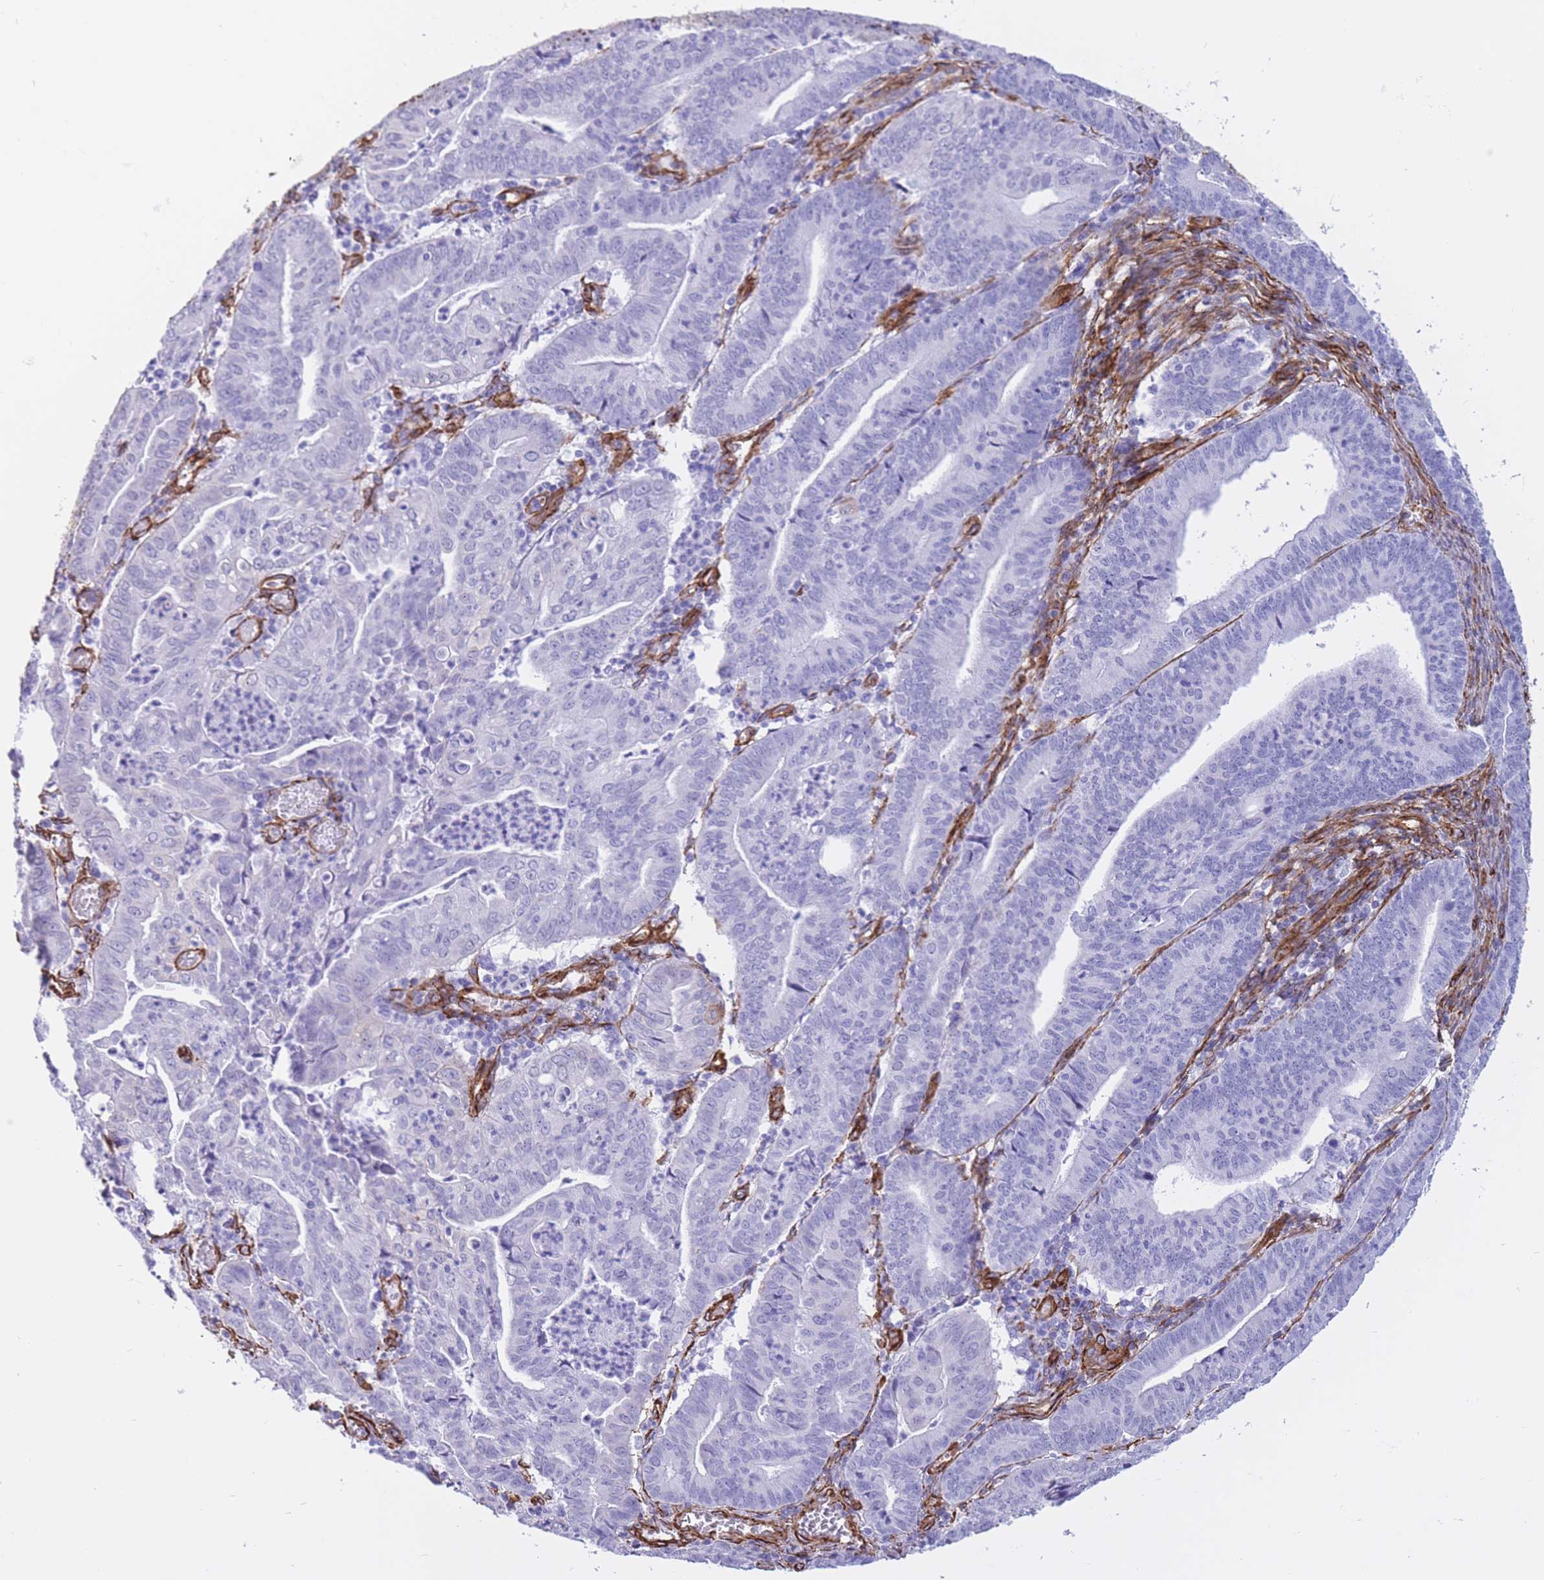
{"staining": {"intensity": "negative", "quantity": "none", "location": "none"}, "tissue": "endometrial cancer", "cell_type": "Tumor cells", "image_type": "cancer", "snomed": [{"axis": "morphology", "description": "Adenocarcinoma, NOS"}, {"axis": "topography", "description": "Endometrium"}], "caption": "Human endometrial adenocarcinoma stained for a protein using immunohistochemistry reveals no positivity in tumor cells.", "gene": "CAVIN1", "patient": {"sex": "female", "age": 60}}